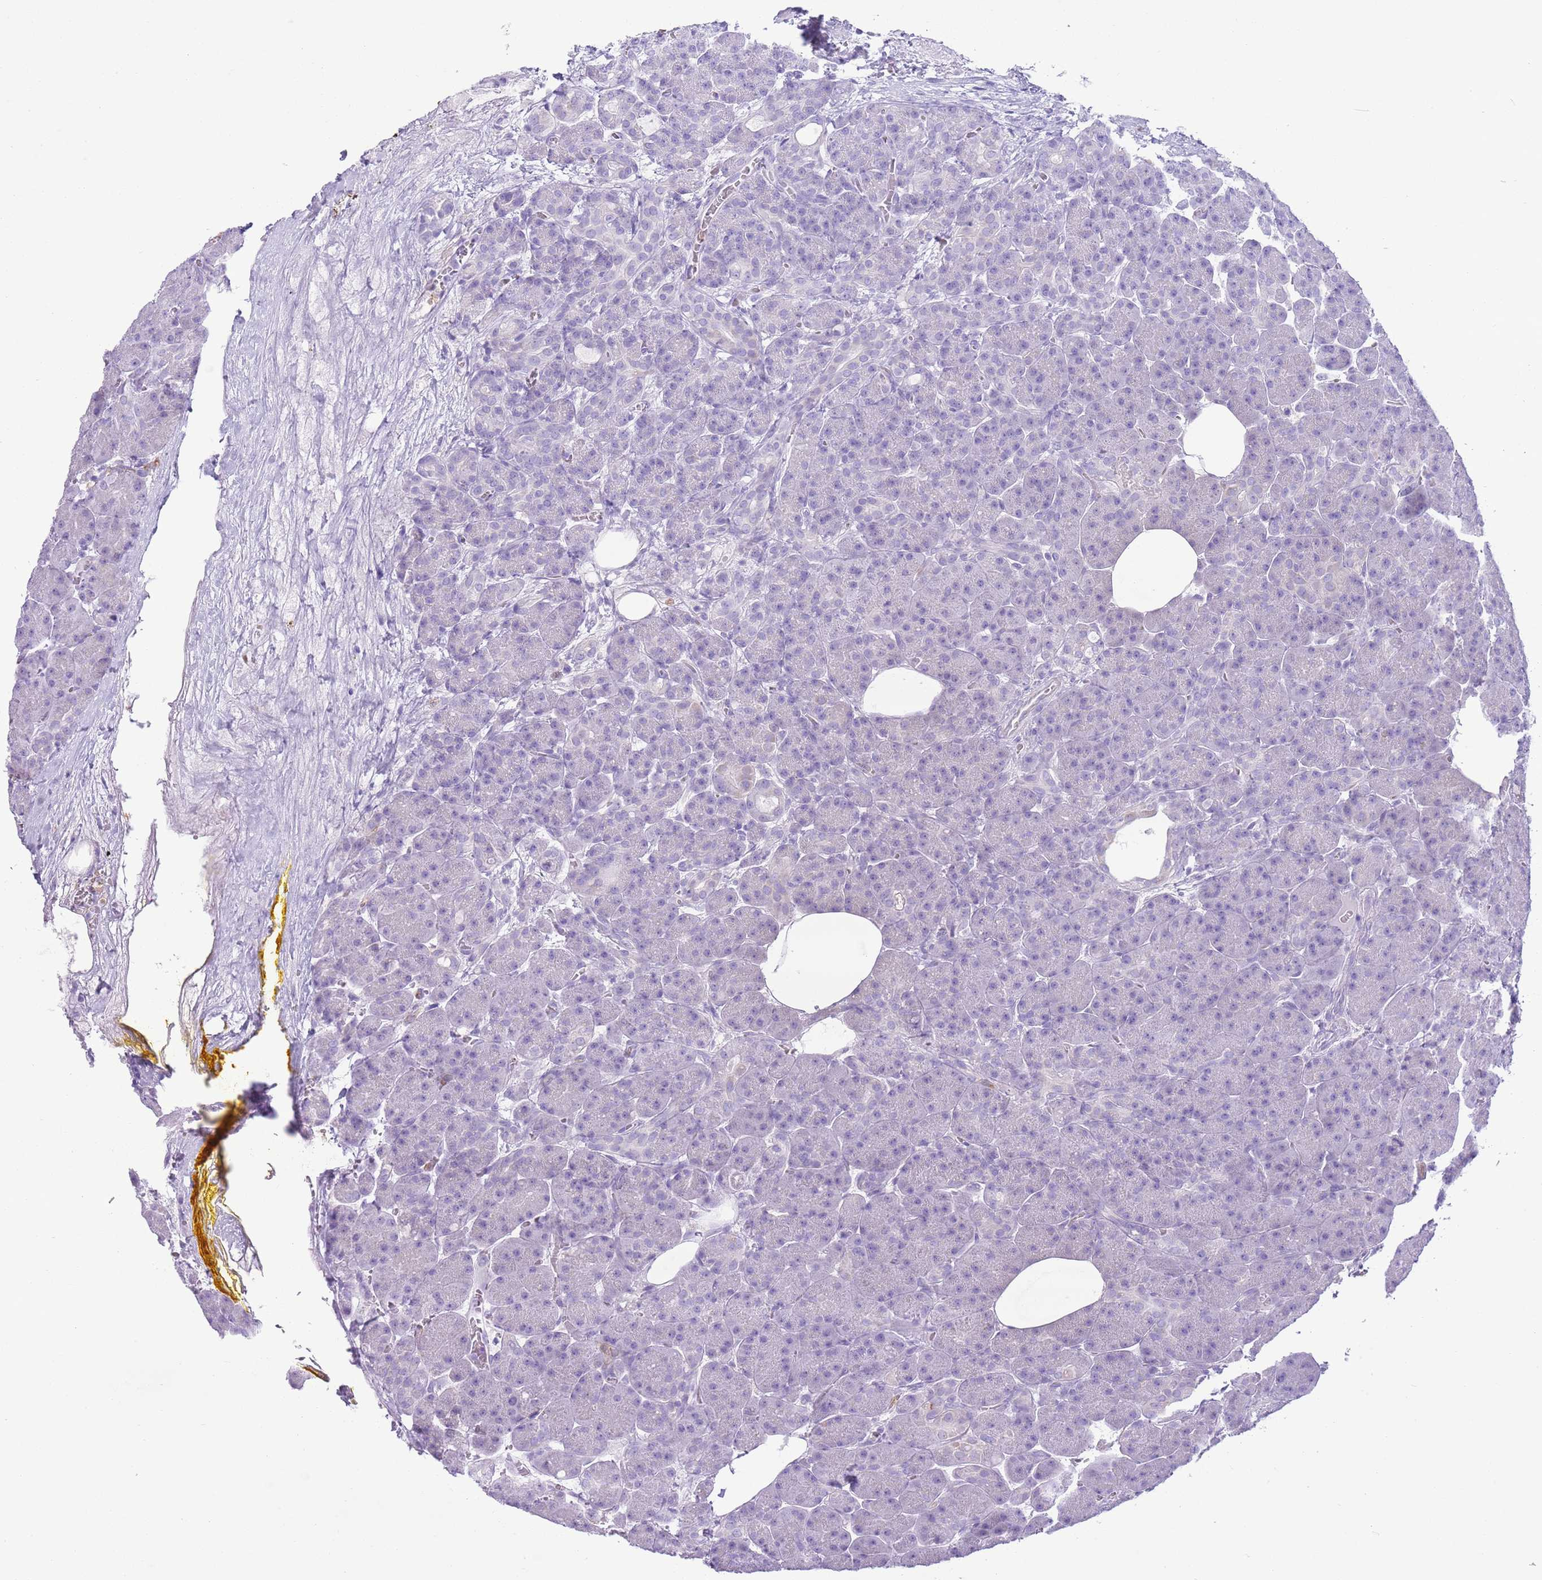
{"staining": {"intensity": "negative", "quantity": "none", "location": "none"}, "tissue": "pancreas", "cell_type": "Exocrine glandular cells", "image_type": "normal", "snomed": [{"axis": "morphology", "description": "Normal tissue, NOS"}, {"axis": "topography", "description": "Pancreas"}], "caption": "Image shows no protein staining in exocrine glandular cells of benign pancreas.", "gene": "CD177", "patient": {"sex": "male", "age": 63}}